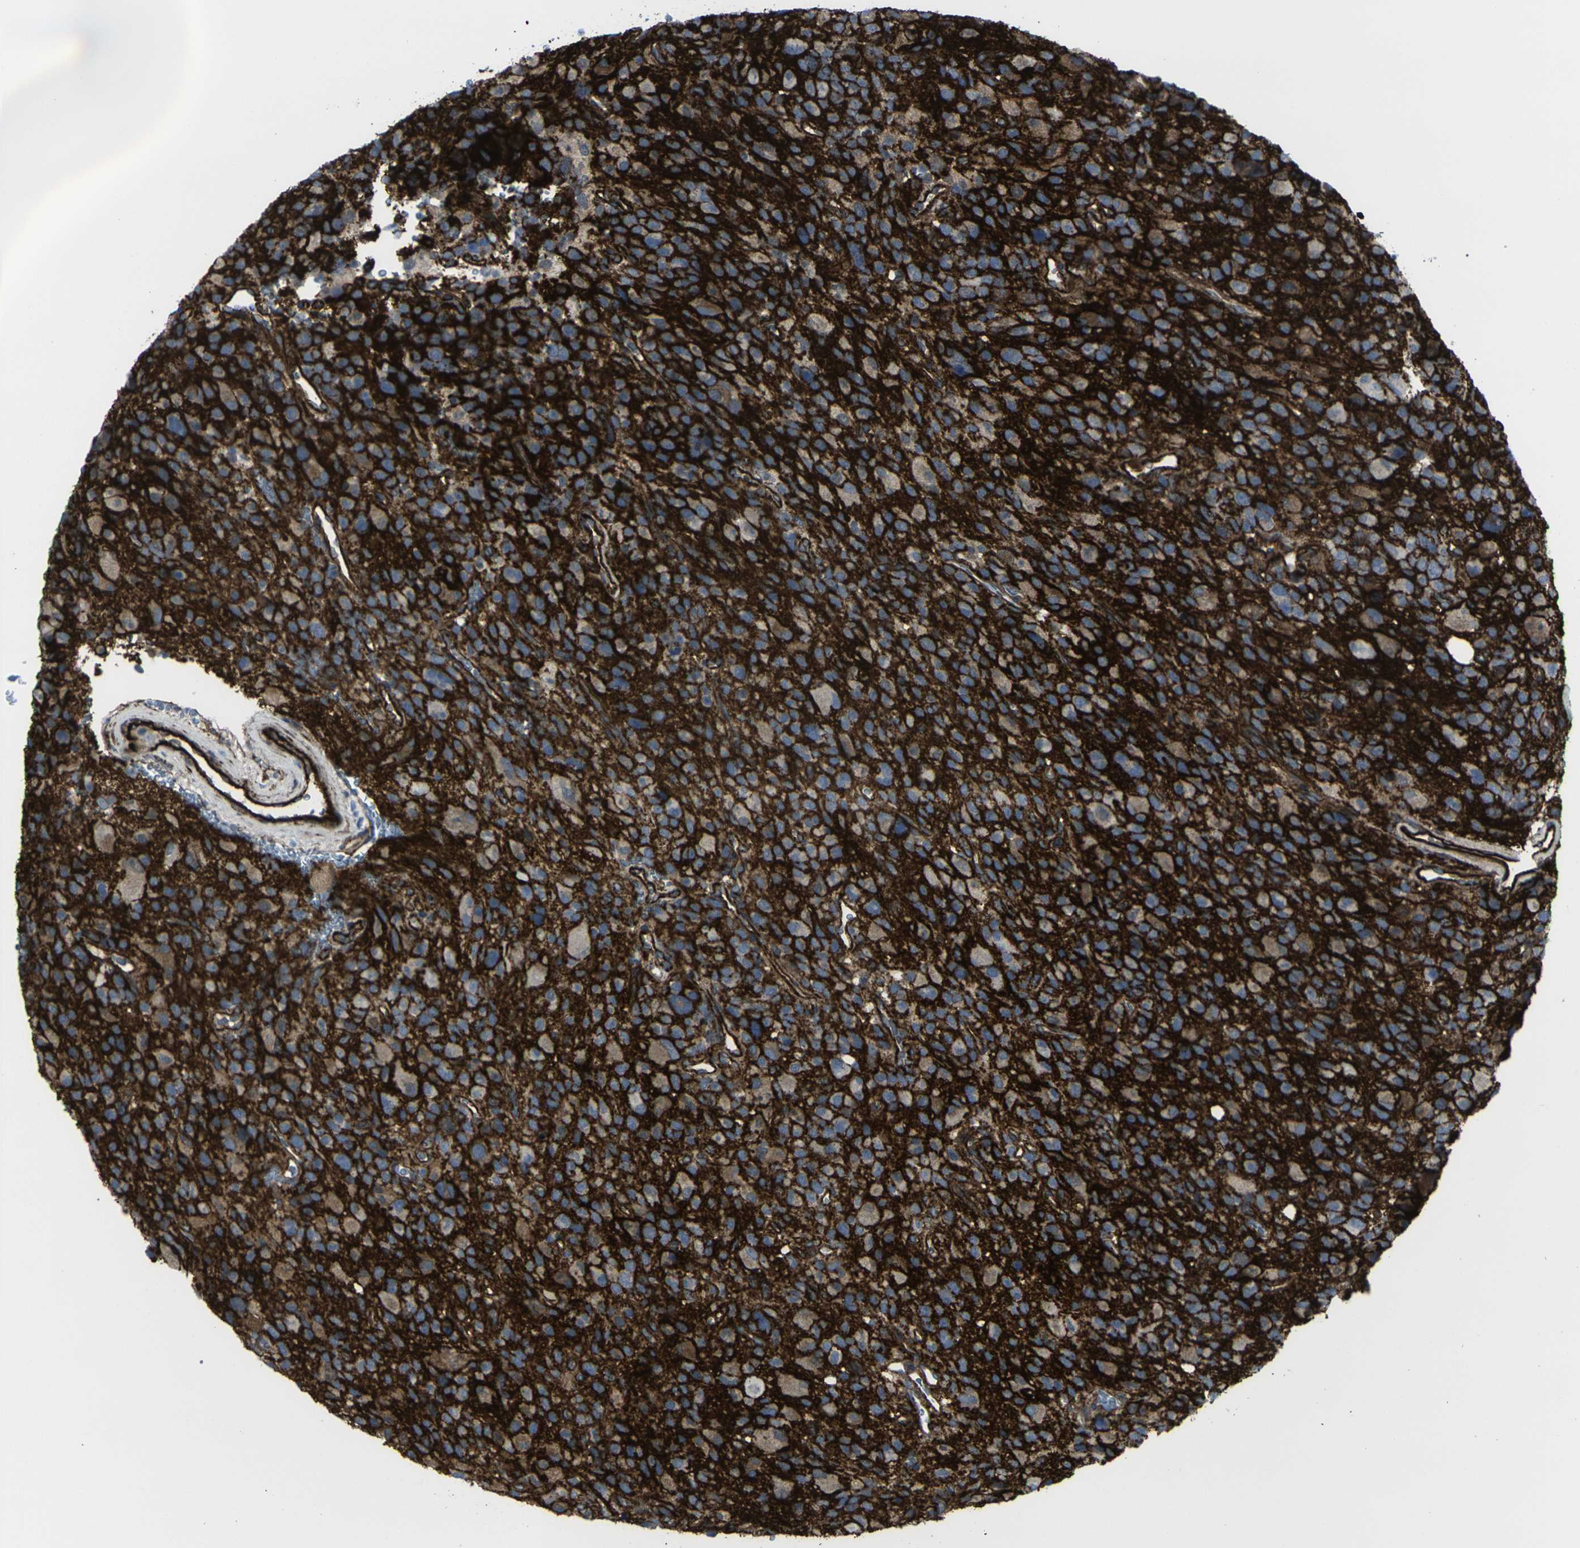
{"staining": {"intensity": "weak", "quantity": ">75%", "location": "cytoplasmic/membranous"}, "tissue": "glioma", "cell_type": "Tumor cells", "image_type": "cancer", "snomed": [{"axis": "morphology", "description": "Glioma, malignant, High grade"}, {"axis": "topography", "description": "Brain"}], "caption": "Glioma stained with immunohistochemistry (IHC) displays weak cytoplasmic/membranous staining in about >75% of tumor cells.", "gene": "CDH11", "patient": {"sex": "male", "age": 48}}